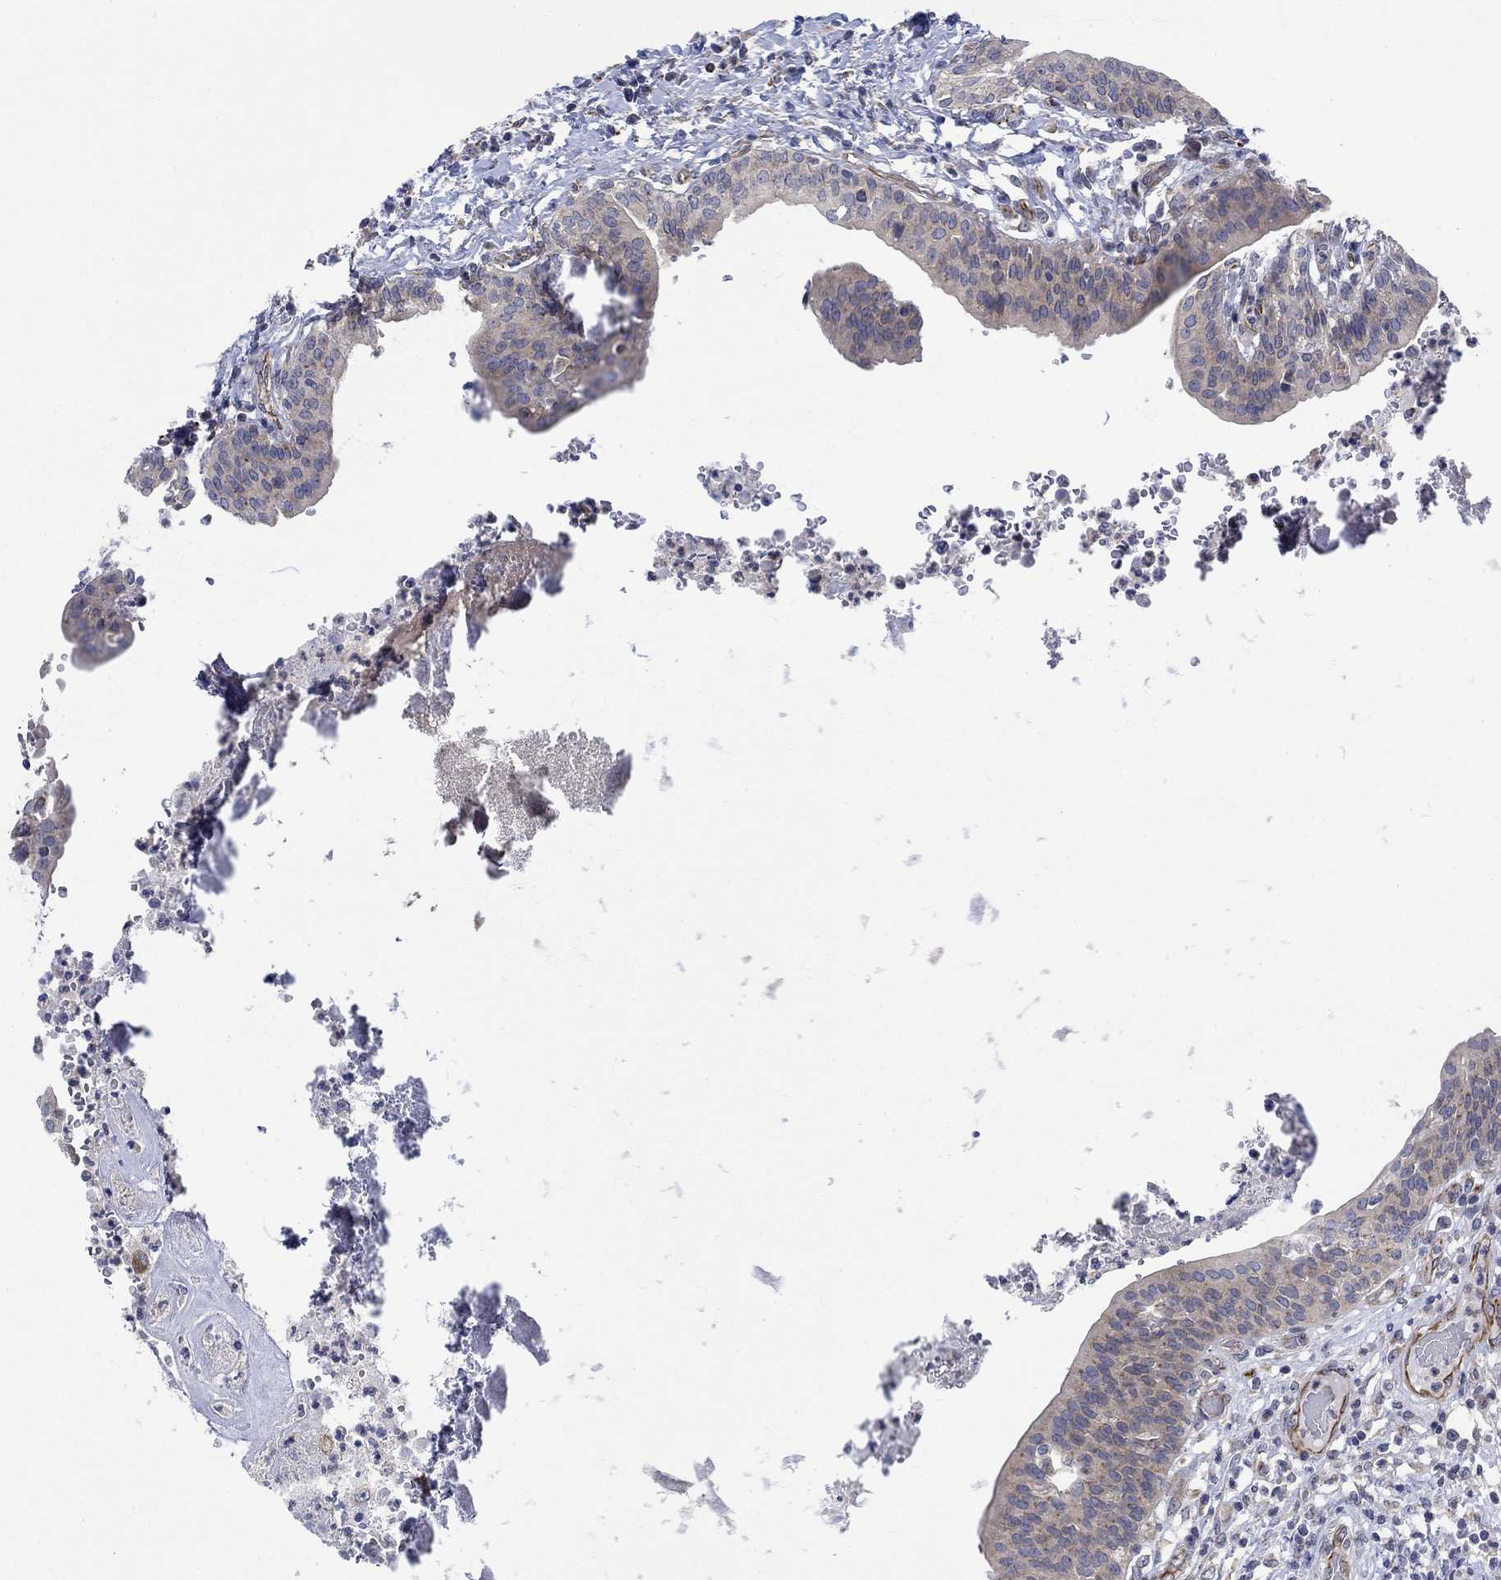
{"staining": {"intensity": "weak", "quantity": "<25%", "location": "cytoplasmic/membranous"}, "tissue": "urinary bladder", "cell_type": "Urothelial cells", "image_type": "normal", "snomed": [{"axis": "morphology", "description": "Normal tissue, NOS"}, {"axis": "topography", "description": "Urinary bladder"}], "caption": "Immunohistochemistry histopathology image of normal urinary bladder: urinary bladder stained with DAB (3,3'-diaminobenzidine) exhibits no significant protein expression in urothelial cells.", "gene": "CAMK1D", "patient": {"sex": "male", "age": 66}}